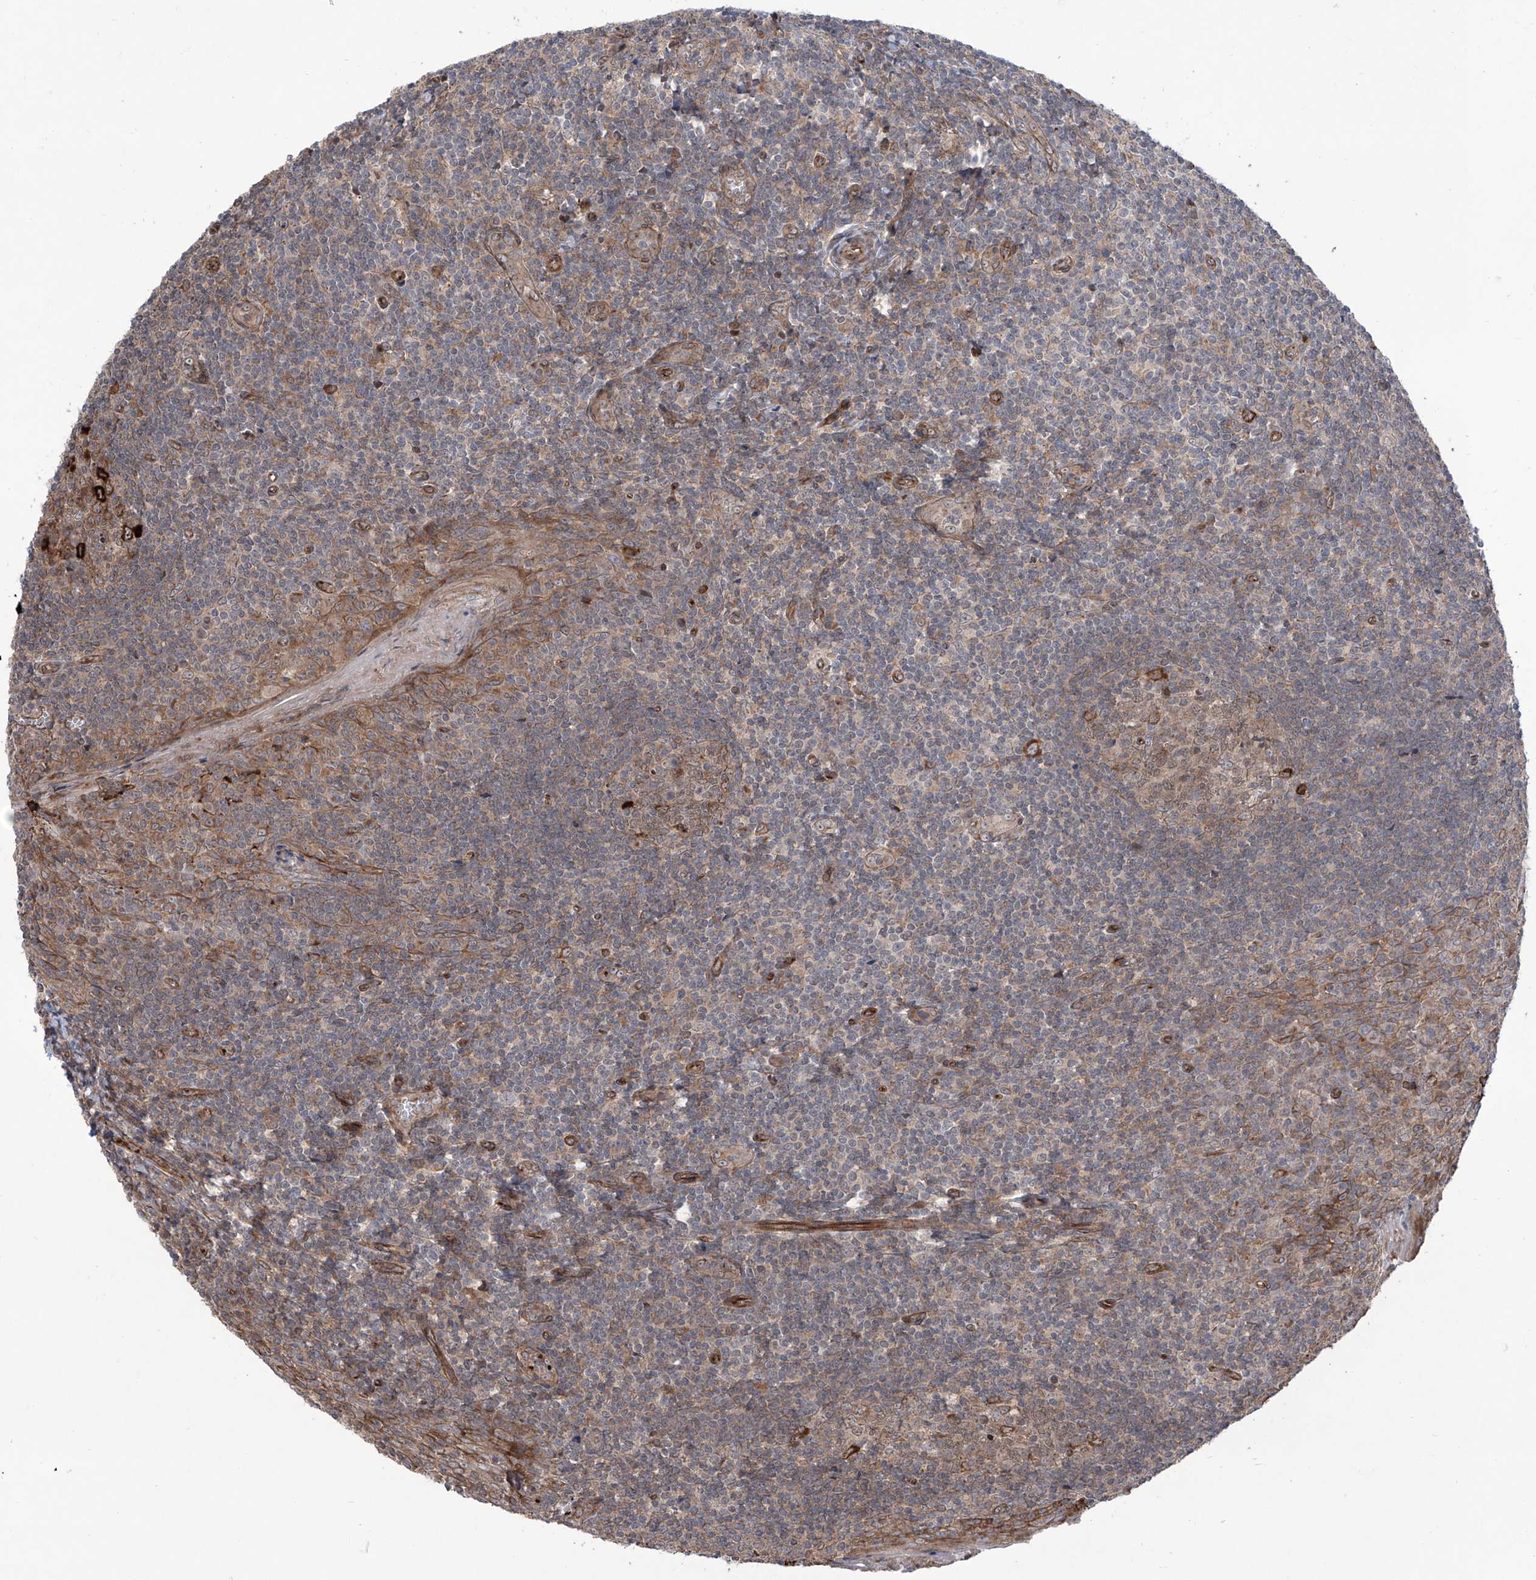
{"staining": {"intensity": "strong", "quantity": "<25%", "location": "cytoplasmic/membranous"}, "tissue": "tonsil", "cell_type": "Germinal center cells", "image_type": "normal", "snomed": [{"axis": "morphology", "description": "Normal tissue, NOS"}, {"axis": "topography", "description": "Tonsil"}], "caption": "Immunohistochemistry (IHC) photomicrograph of benign tonsil stained for a protein (brown), which demonstrates medium levels of strong cytoplasmic/membranous staining in approximately <25% of germinal center cells.", "gene": "APAF1", "patient": {"sex": "male", "age": 27}}